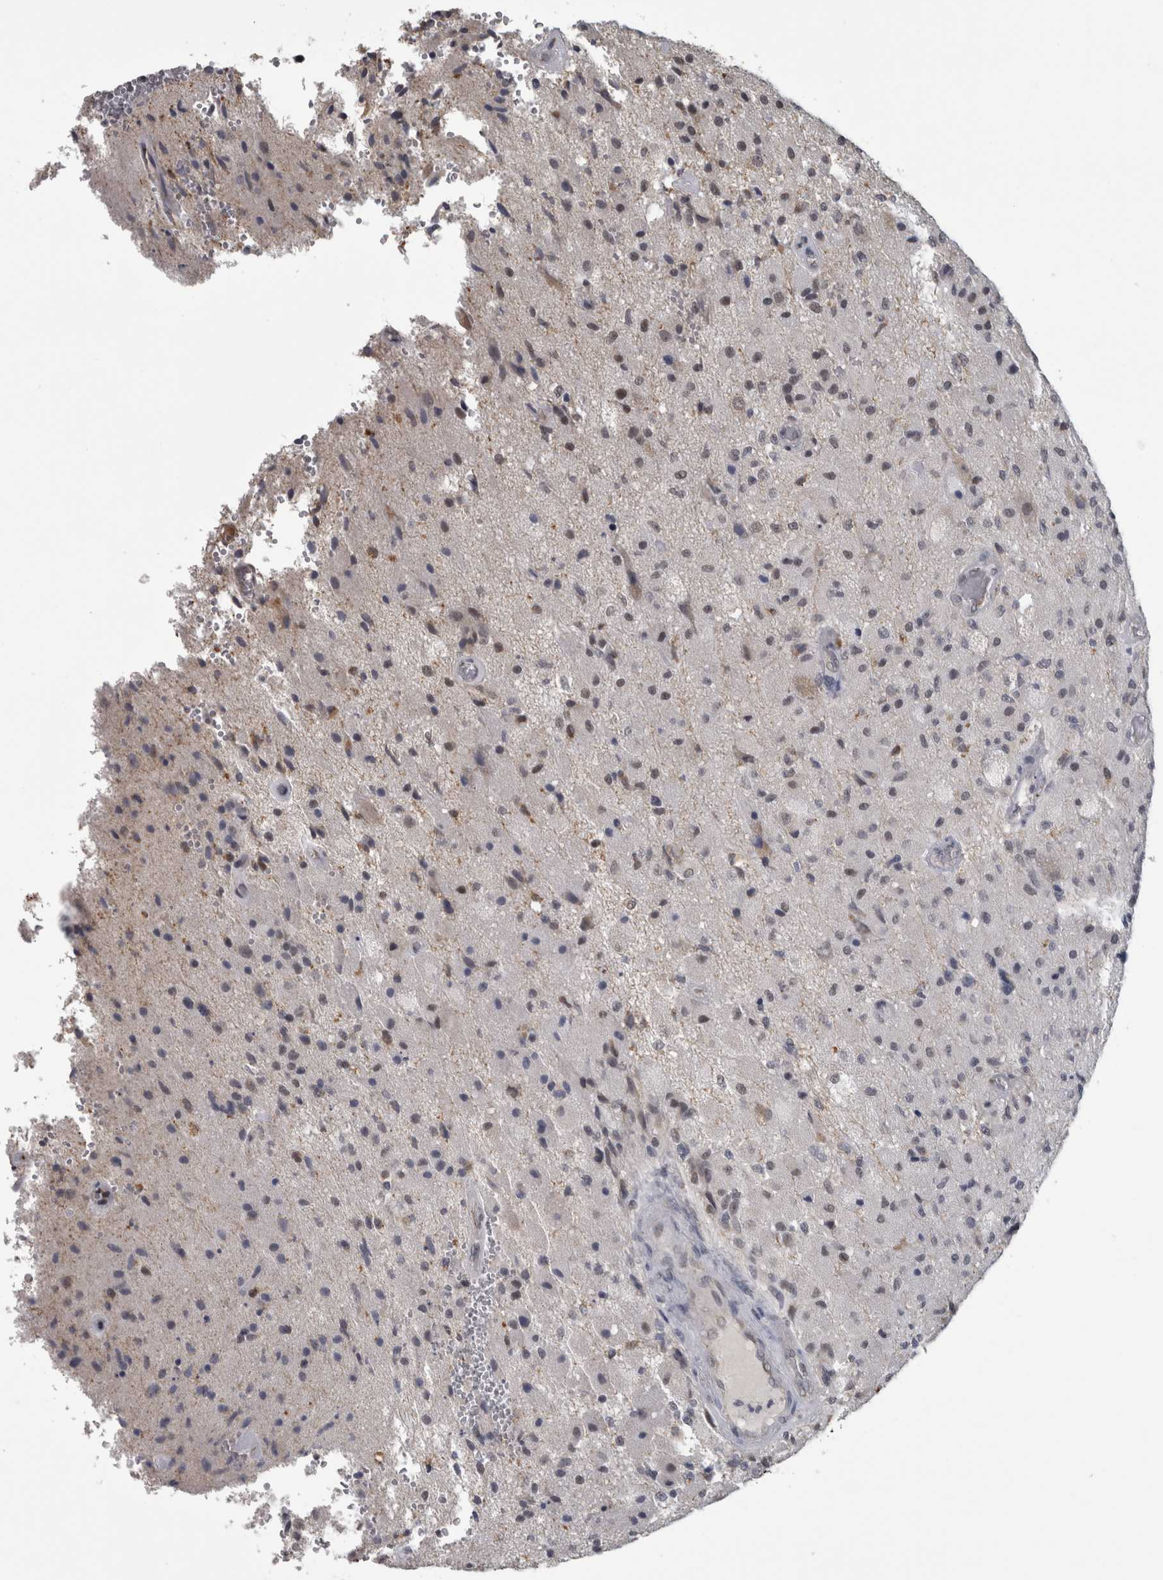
{"staining": {"intensity": "negative", "quantity": "none", "location": "none"}, "tissue": "glioma", "cell_type": "Tumor cells", "image_type": "cancer", "snomed": [{"axis": "morphology", "description": "Normal tissue, NOS"}, {"axis": "morphology", "description": "Glioma, malignant, High grade"}, {"axis": "topography", "description": "Cerebral cortex"}], "caption": "Protein analysis of malignant glioma (high-grade) demonstrates no significant staining in tumor cells.", "gene": "NAAA", "patient": {"sex": "male", "age": 77}}